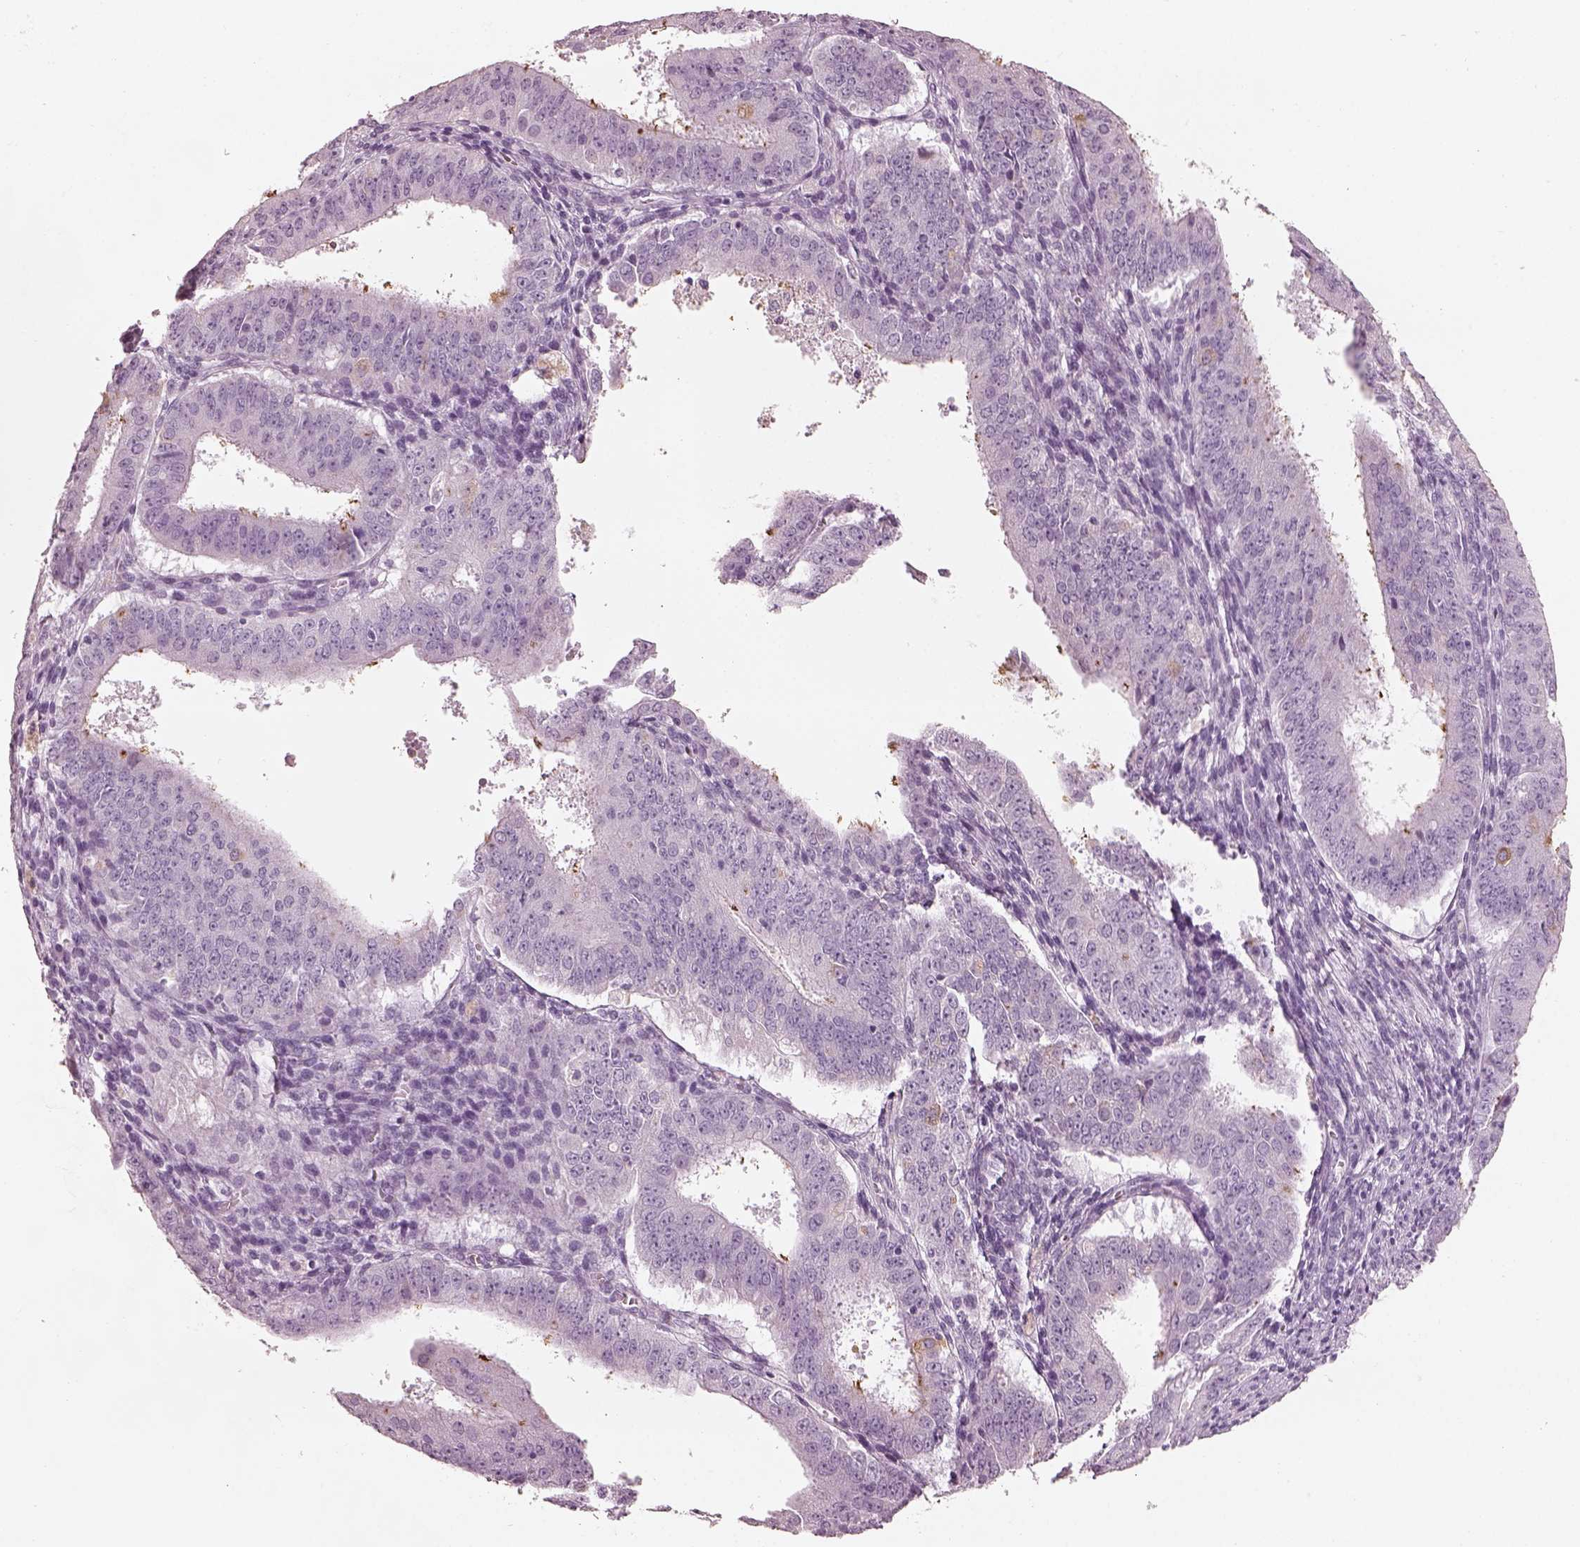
{"staining": {"intensity": "negative", "quantity": "none", "location": "none"}, "tissue": "ovarian cancer", "cell_type": "Tumor cells", "image_type": "cancer", "snomed": [{"axis": "morphology", "description": "Carcinoma, endometroid"}, {"axis": "topography", "description": "Ovary"}], "caption": "Immunohistochemistry histopathology image of human ovarian cancer stained for a protein (brown), which exhibits no expression in tumor cells.", "gene": "RSPH9", "patient": {"sex": "female", "age": 42}}